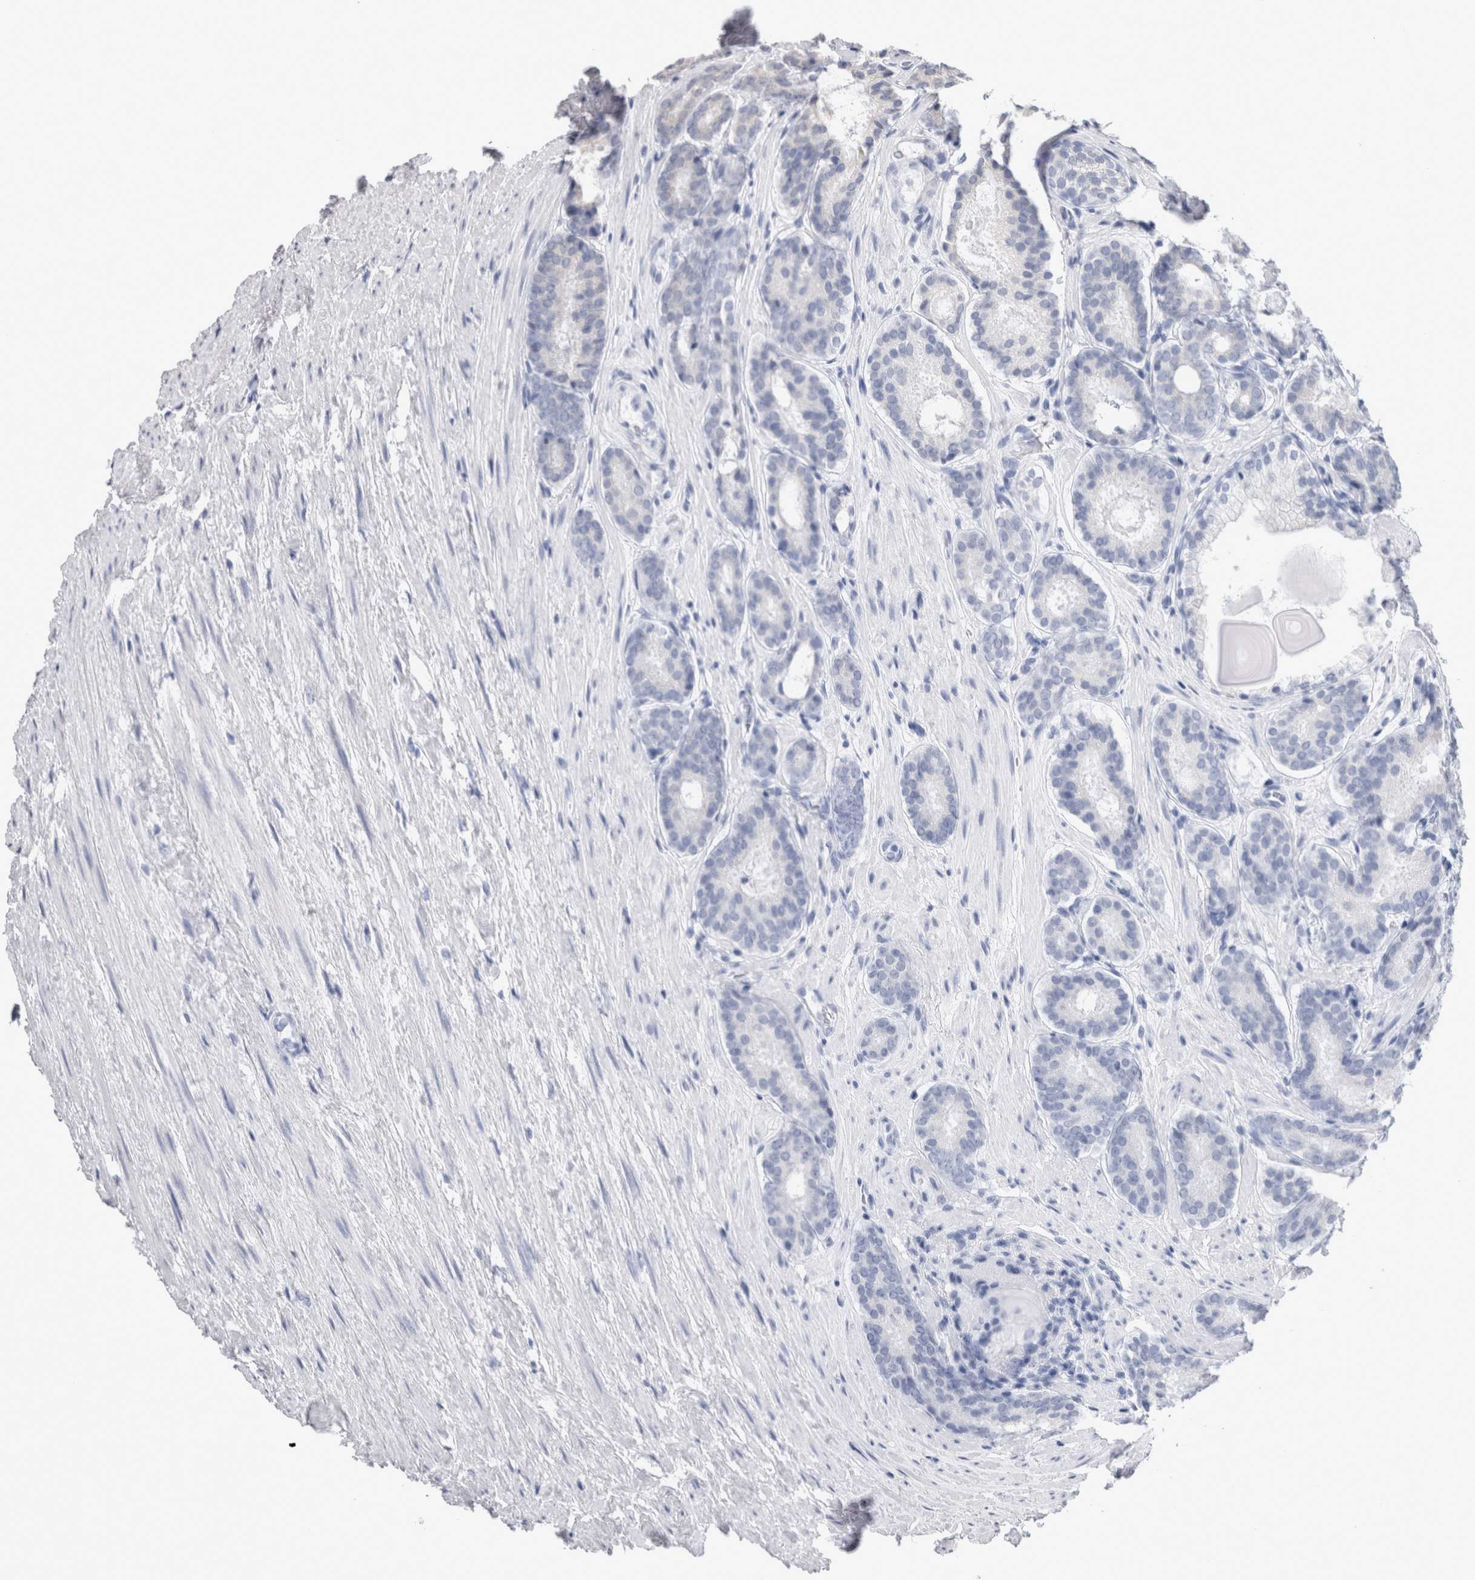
{"staining": {"intensity": "negative", "quantity": "none", "location": "none"}, "tissue": "prostate cancer", "cell_type": "Tumor cells", "image_type": "cancer", "snomed": [{"axis": "morphology", "description": "Adenocarcinoma, Low grade"}, {"axis": "topography", "description": "Prostate"}], "caption": "Prostate adenocarcinoma (low-grade) was stained to show a protein in brown. There is no significant expression in tumor cells. The staining was performed using DAB (3,3'-diaminobenzidine) to visualize the protein expression in brown, while the nuclei were stained in blue with hematoxylin (Magnification: 20x).", "gene": "SMAP2", "patient": {"sex": "male", "age": 69}}